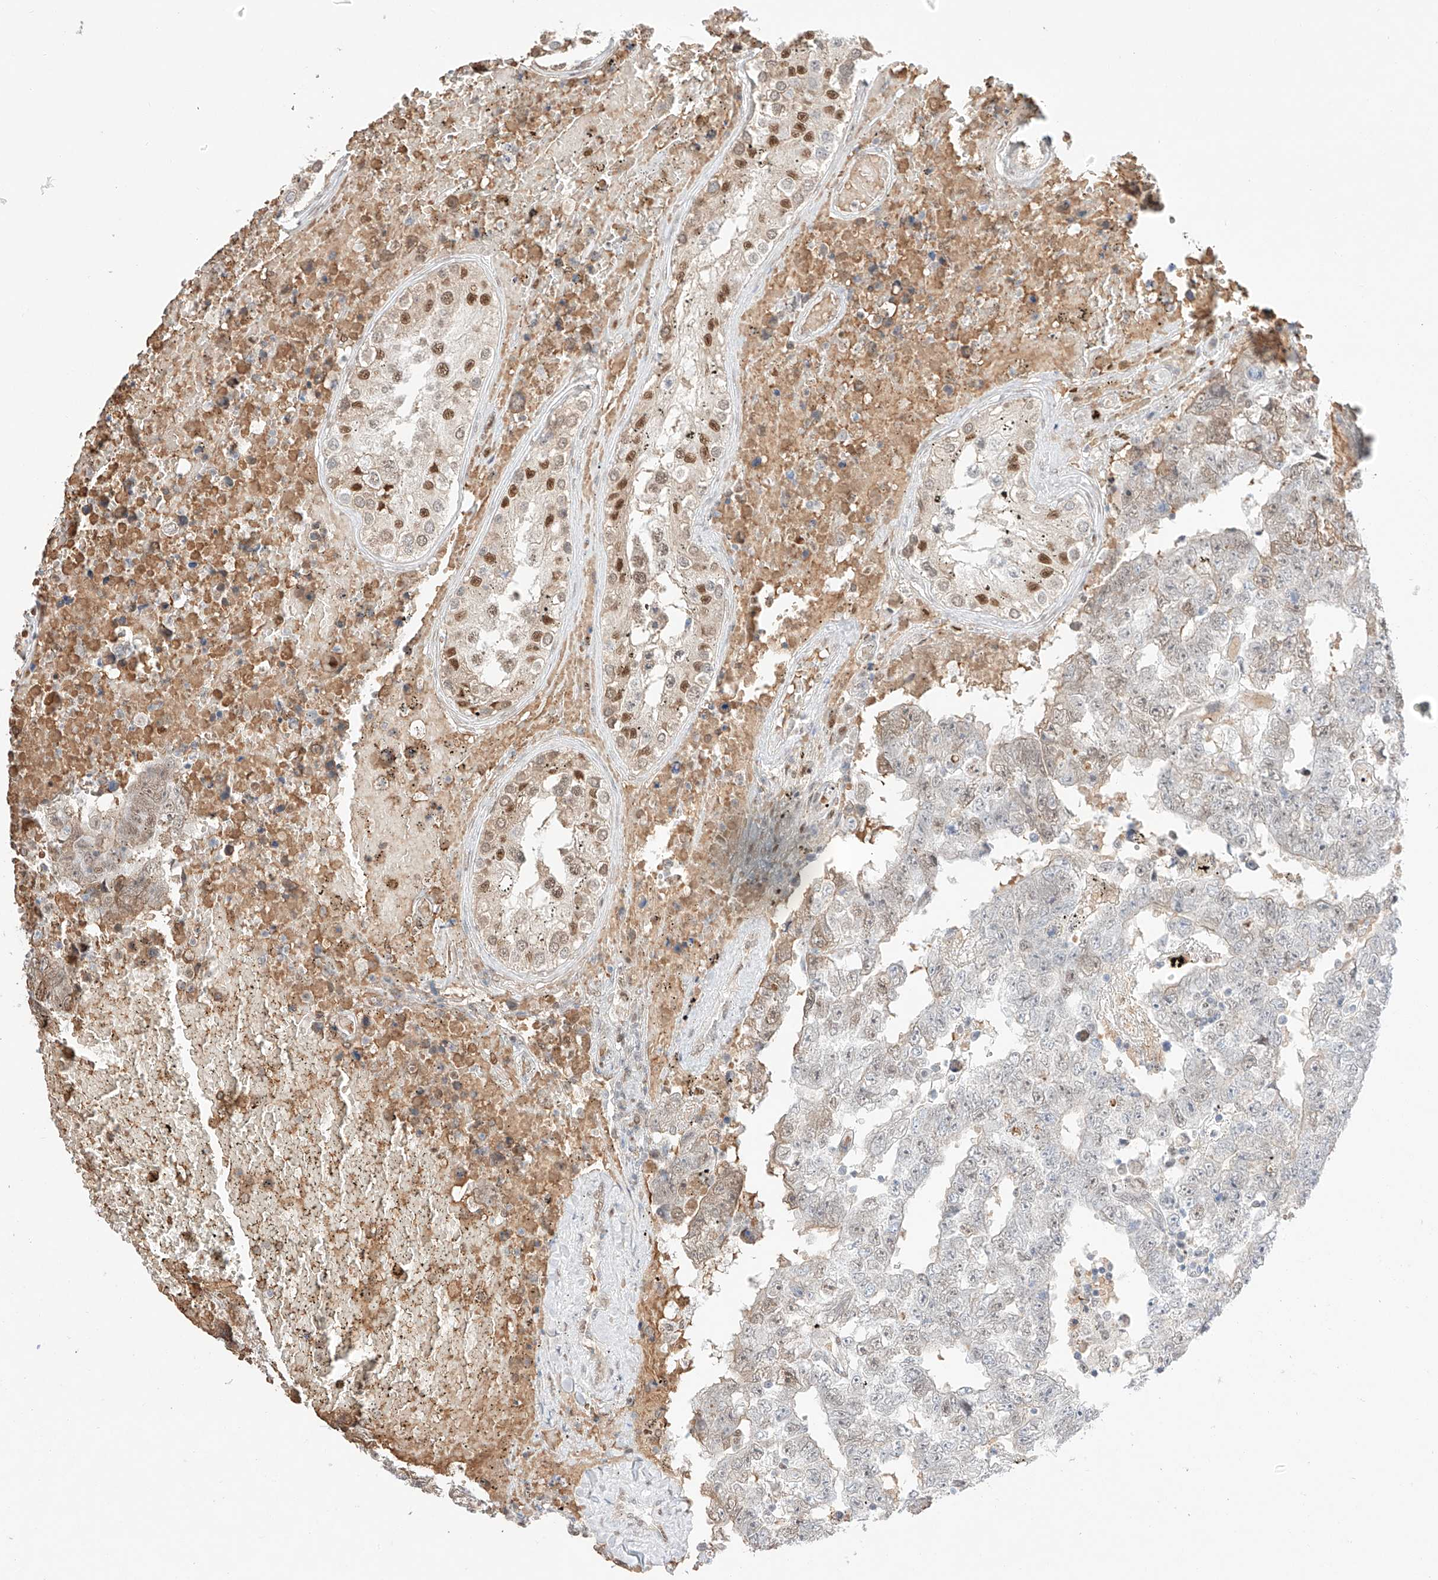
{"staining": {"intensity": "moderate", "quantity": "25%-75%", "location": "nuclear"}, "tissue": "testis cancer", "cell_type": "Tumor cells", "image_type": "cancer", "snomed": [{"axis": "morphology", "description": "Carcinoma, Embryonal, NOS"}, {"axis": "topography", "description": "Testis"}], "caption": "This micrograph displays IHC staining of testis cancer, with medium moderate nuclear staining in about 25%-75% of tumor cells.", "gene": "APIP", "patient": {"sex": "male", "age": 25}}